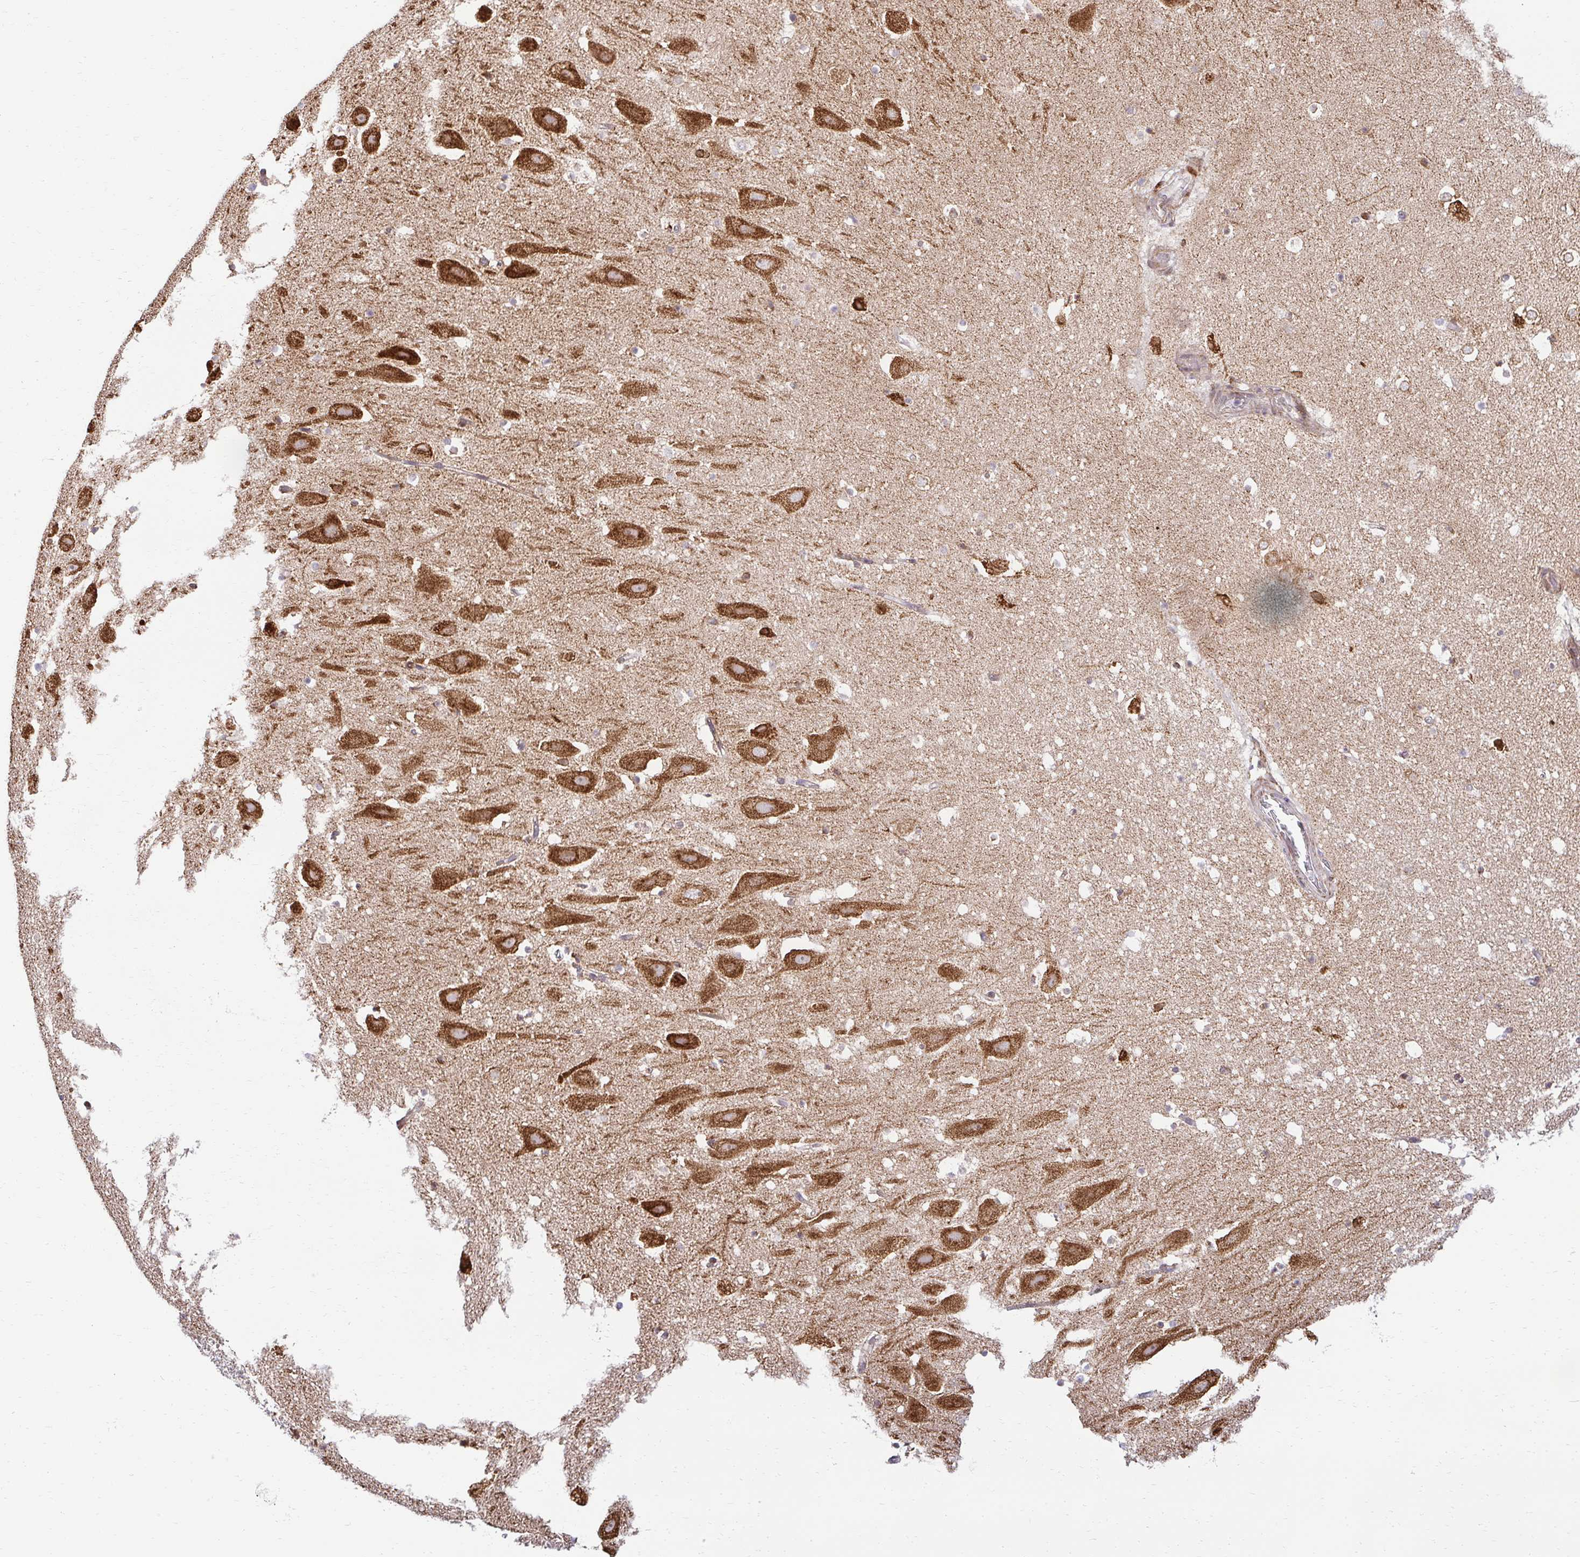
{"staining": {"intensity": "moderate", "quantity": ">75%", "location": "cytoplasmic/membranous"}, "tissue": "hippocampus", "cell_type": "Glial cells", "image_type": "normal", "snomed": [{"axis": "morphology", "description": "Normal tissue, NOS"}, {"axis": "topography", "description": "Hippocampus"}], "caption": "Protein expression analysis of unremarkable hippocampus reveals moderate cytoplasmic/membranous positivity in about >75% of glial cells. (Brightfield microscopy of DAB IHC at high magnification).", "gene": "HPS1", "patient": {"sex": "female", "age": 42}}